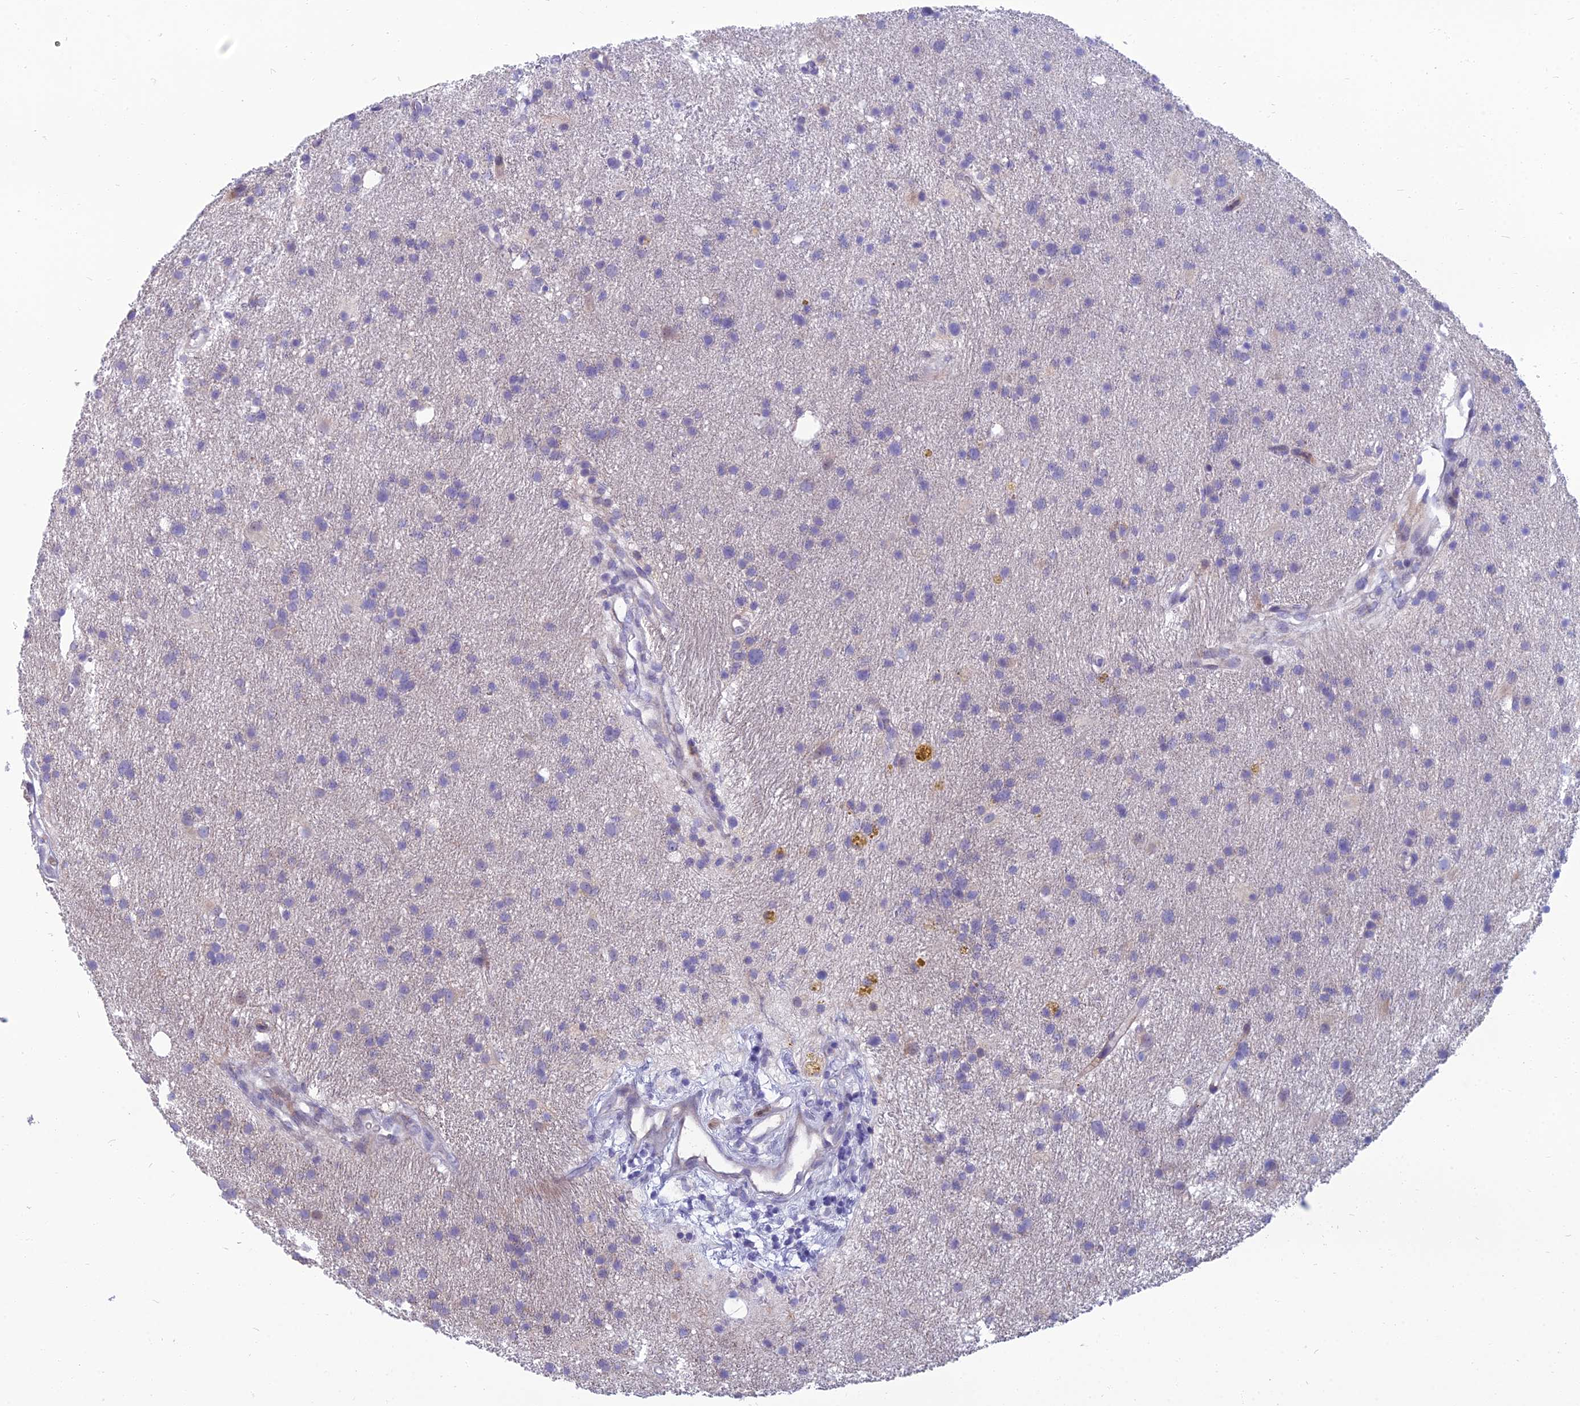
{"staining": {"intensity": "negative", "quantity": "none", "location": "none"}, "tissue": "glioma", "cell_type": "Tumor cells", "image_type": "cancer", "snomed": [{"axis": "morphology", "description": "Glioma, malignant, High grade"}, {"axis": "topography", "description": "Brain"}], "caption": "Protein analysis of malignant high-grade glioma exhibits no significant staining in tumor cells. (Stains: DAB (3,3'-diaminobenzidine) IHC with hematoxylin counter stain, Microscopy: brightfield microscopy at high magnification).", "gene": "SPTLC3", "patient": {"sex": "male", "age": 77}}